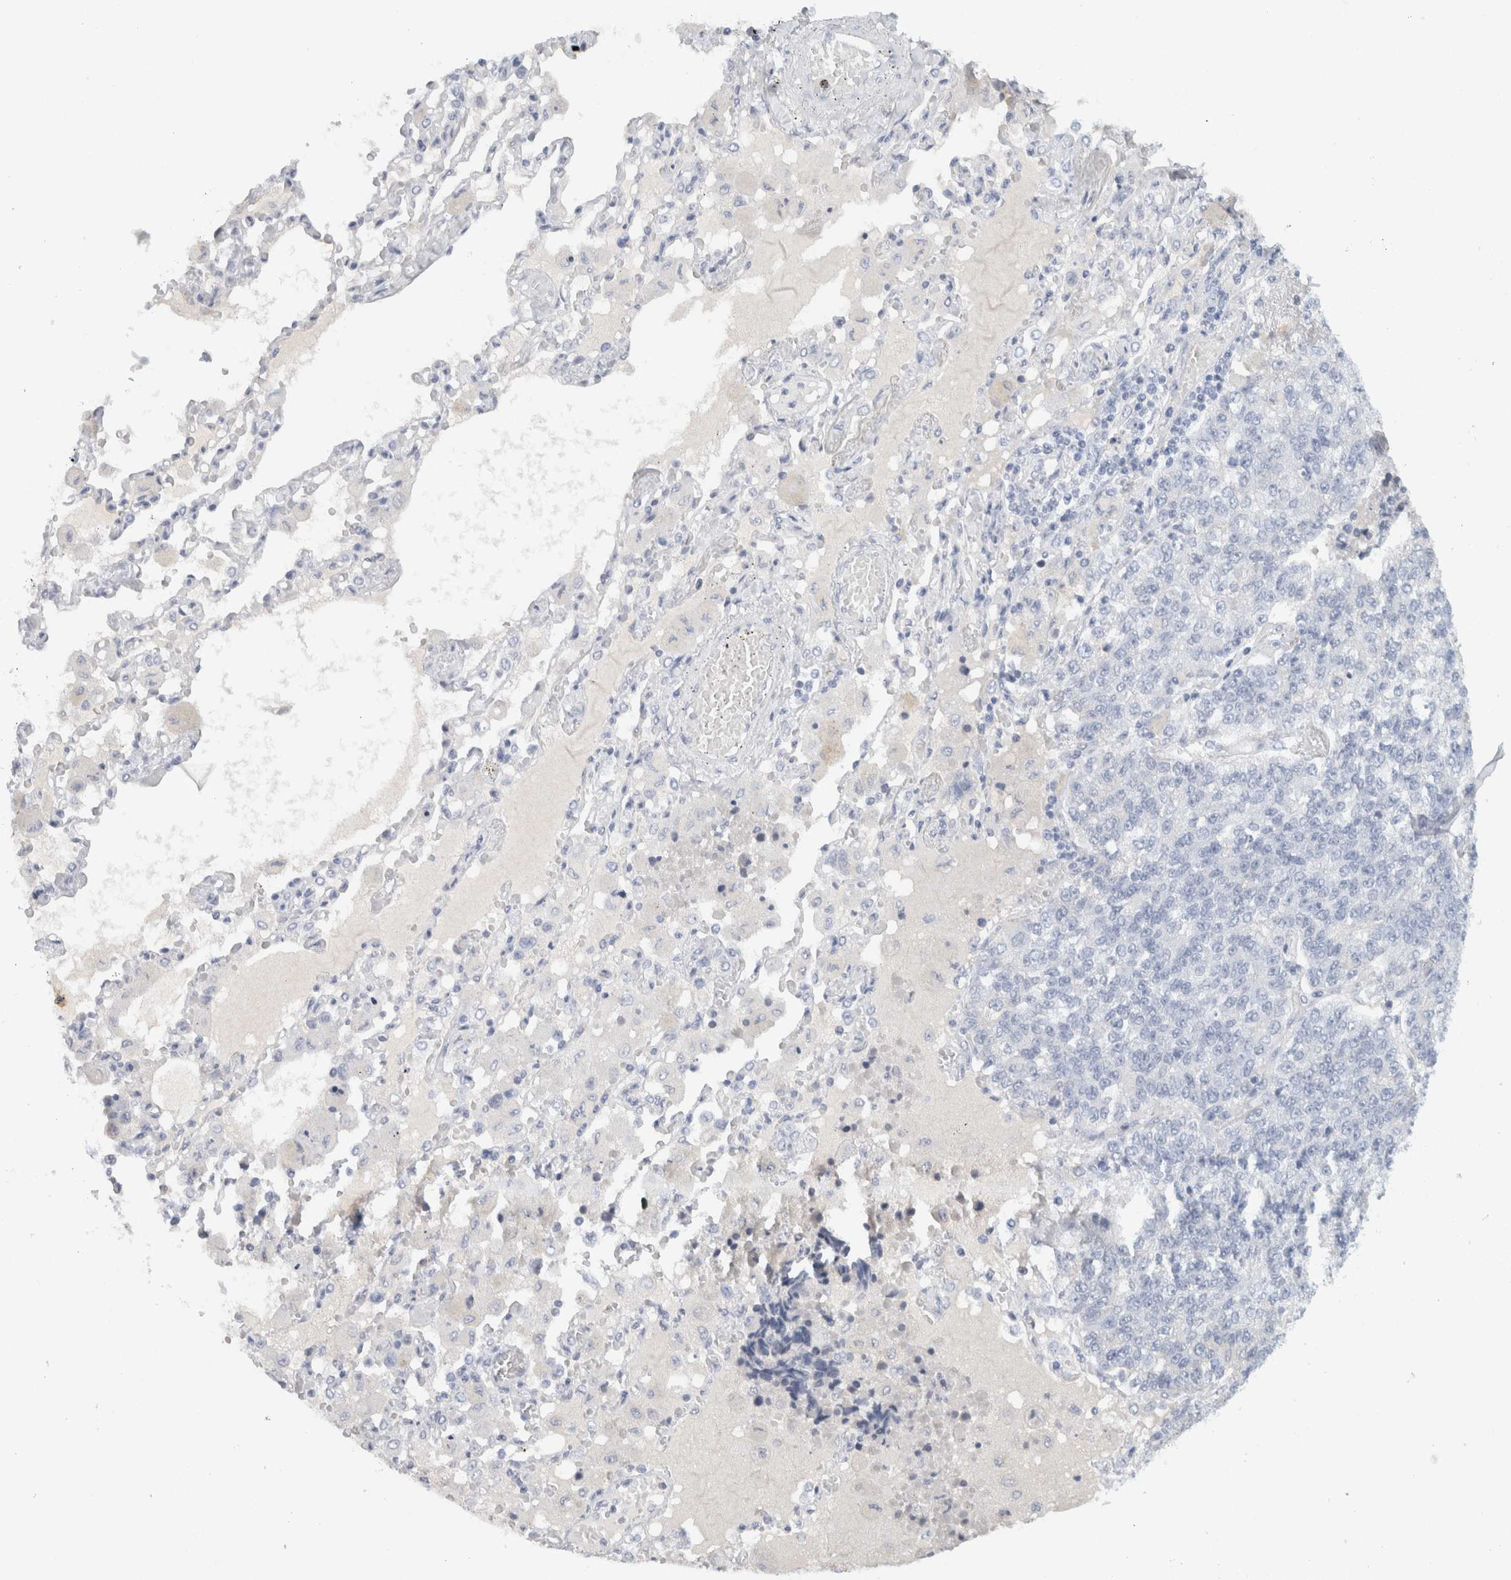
{"staining": {"intensity": "negative", "quantity": "none", "location": "none"}, "tissue": "lung cancer", "cell_type": "Tumor cells", "image_type": "cancer", "snomed": [{"axis": "morphology", "description": "Adenocarcinoma, NOS"}, {"axis": "topography", "description": "Lung"}], "caption": "IHC micrograph of neoplastic tissue: adenocarcinoma (lung) stained with DAB reveals no significant protein expression in tumor cells.", "gene": "STK31", "patient": {"sex": "male", "age": 49}}